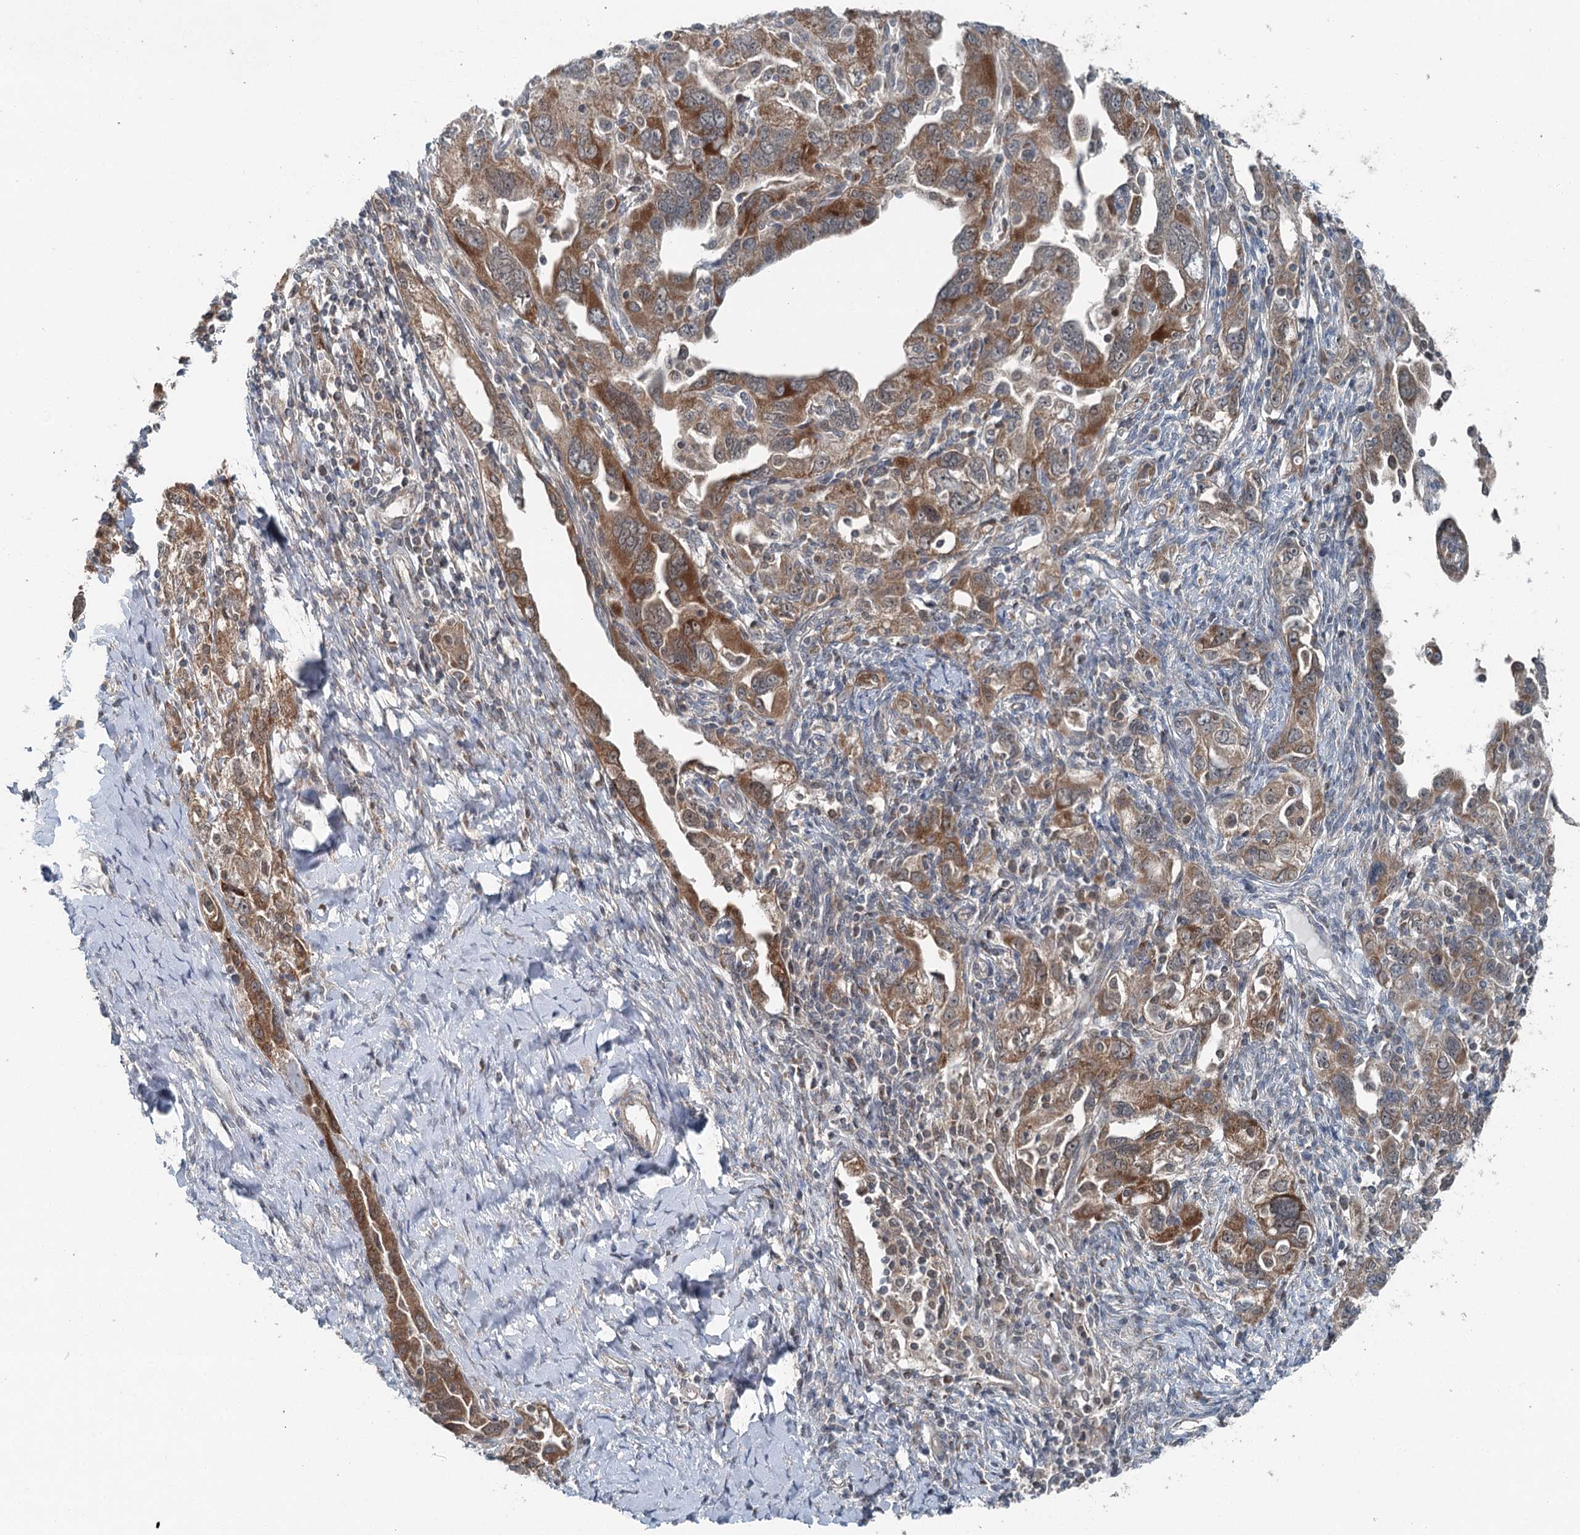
{"staining": {"intensity": "moderate", "quantity": ">75%", "location": "cytoplasmic/membranous"}, "tissue": "ovarian cancer", "cell_type": "Tumor cells", "image_type": "cancer", "snomed": [{"axis": "morphology", "description": "Carcinoma, NOS"}, {"axis": "morphology", "description": "Cystadenocarcinoma, serous, NOS"}, {"axis": "topography", "description": "Ovary"}], "caption": "High-power microscopy captured an IHC image of ovarian cancer (serous cystadenocarcinoma), revealing moderate cytoplasmic/membranous positivity in about >75% of tumor cells.", "gene": "WAPL", "patient": {"sex": "female", "age": 69}}